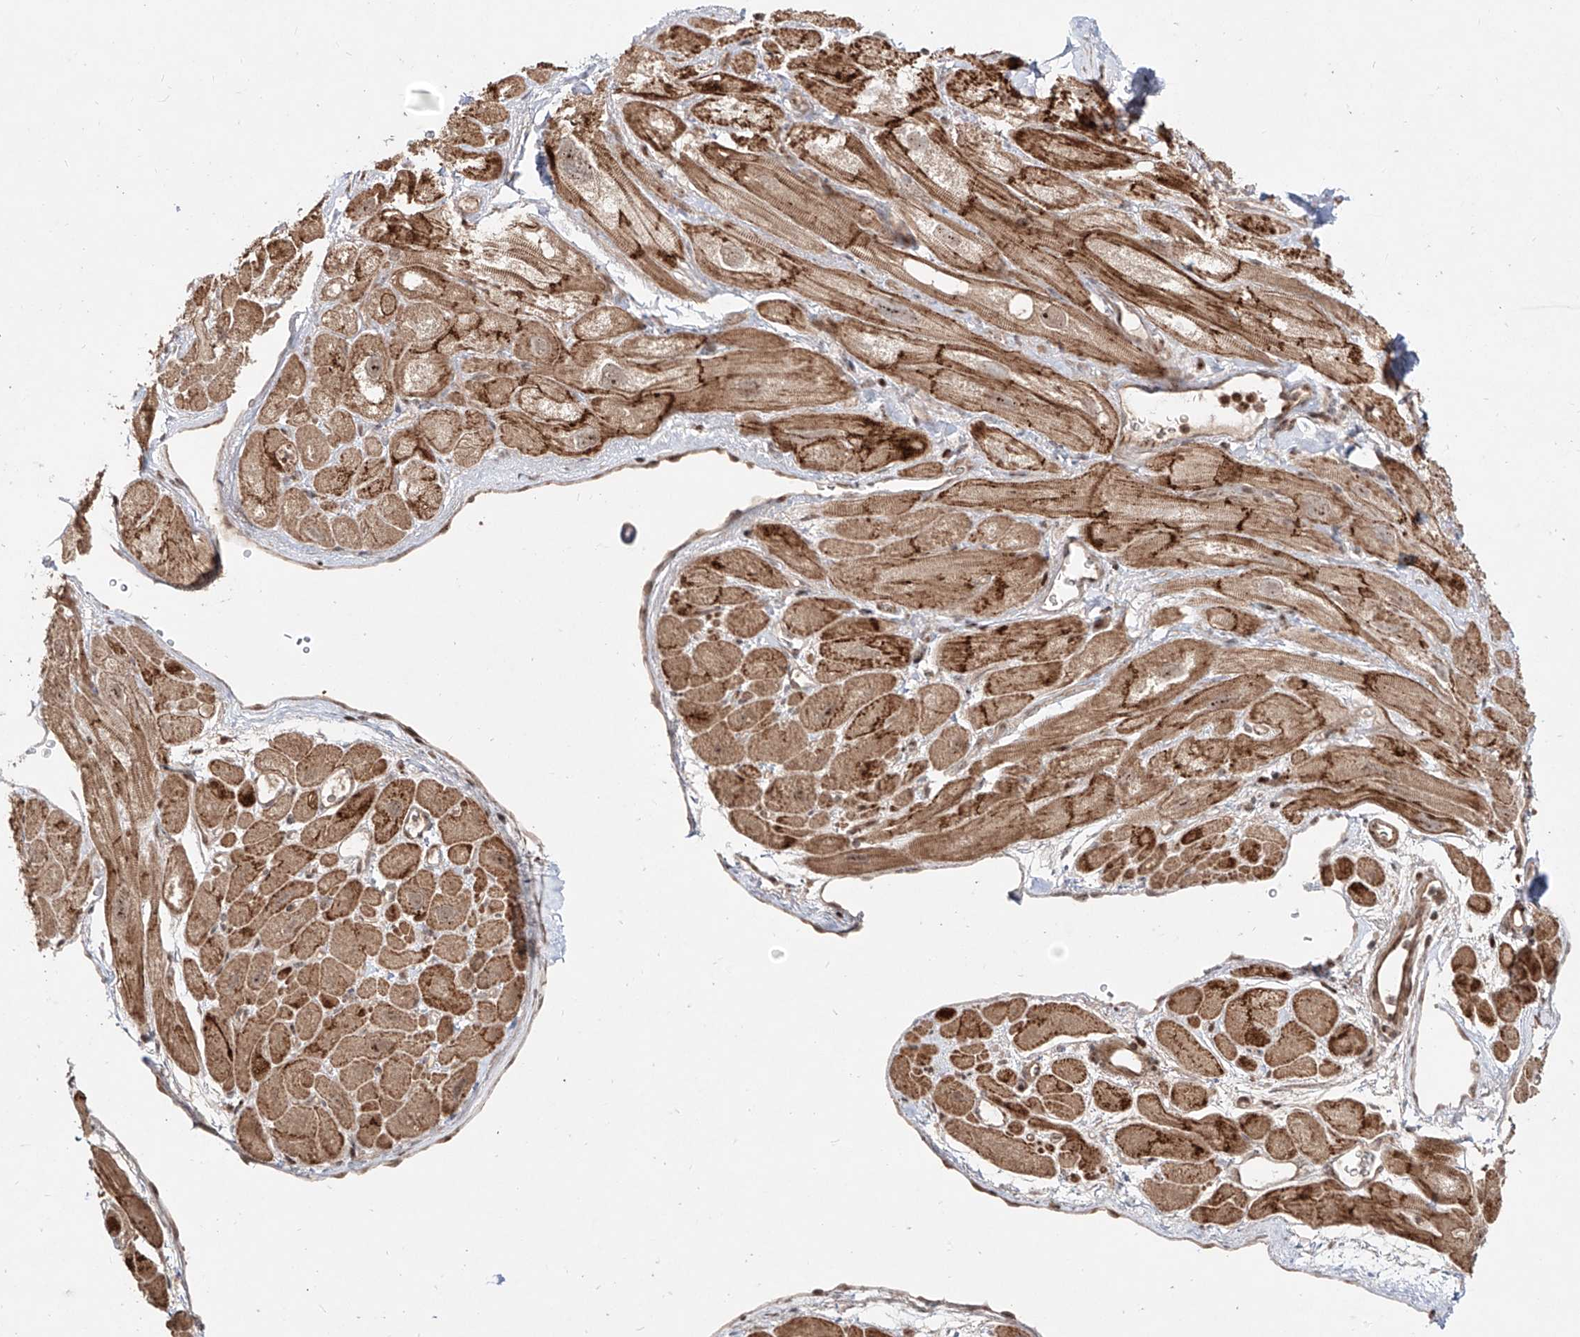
{"staining": {"intensity": "moderate", "quantity": ">75%", "location": "cytoplasmic/membranous"}, "tissue": "heart muscle", "cell_type": "Cardiomyocytes", "image_type": "normal", "snomed": [{"axis": "morphology", "description": "Normal tissue, NOS"}, {"axis": "topography", "description": "Heart"}], "caption": "Immunohistochemical staining of unremarkable human heart muscle reveals medium levels of moderate cytoplasmic/membranous staining in about >75% of cardiomyocytes.", "gene": "ZNF710", "patient": {"sex": "male", "age": 49}}